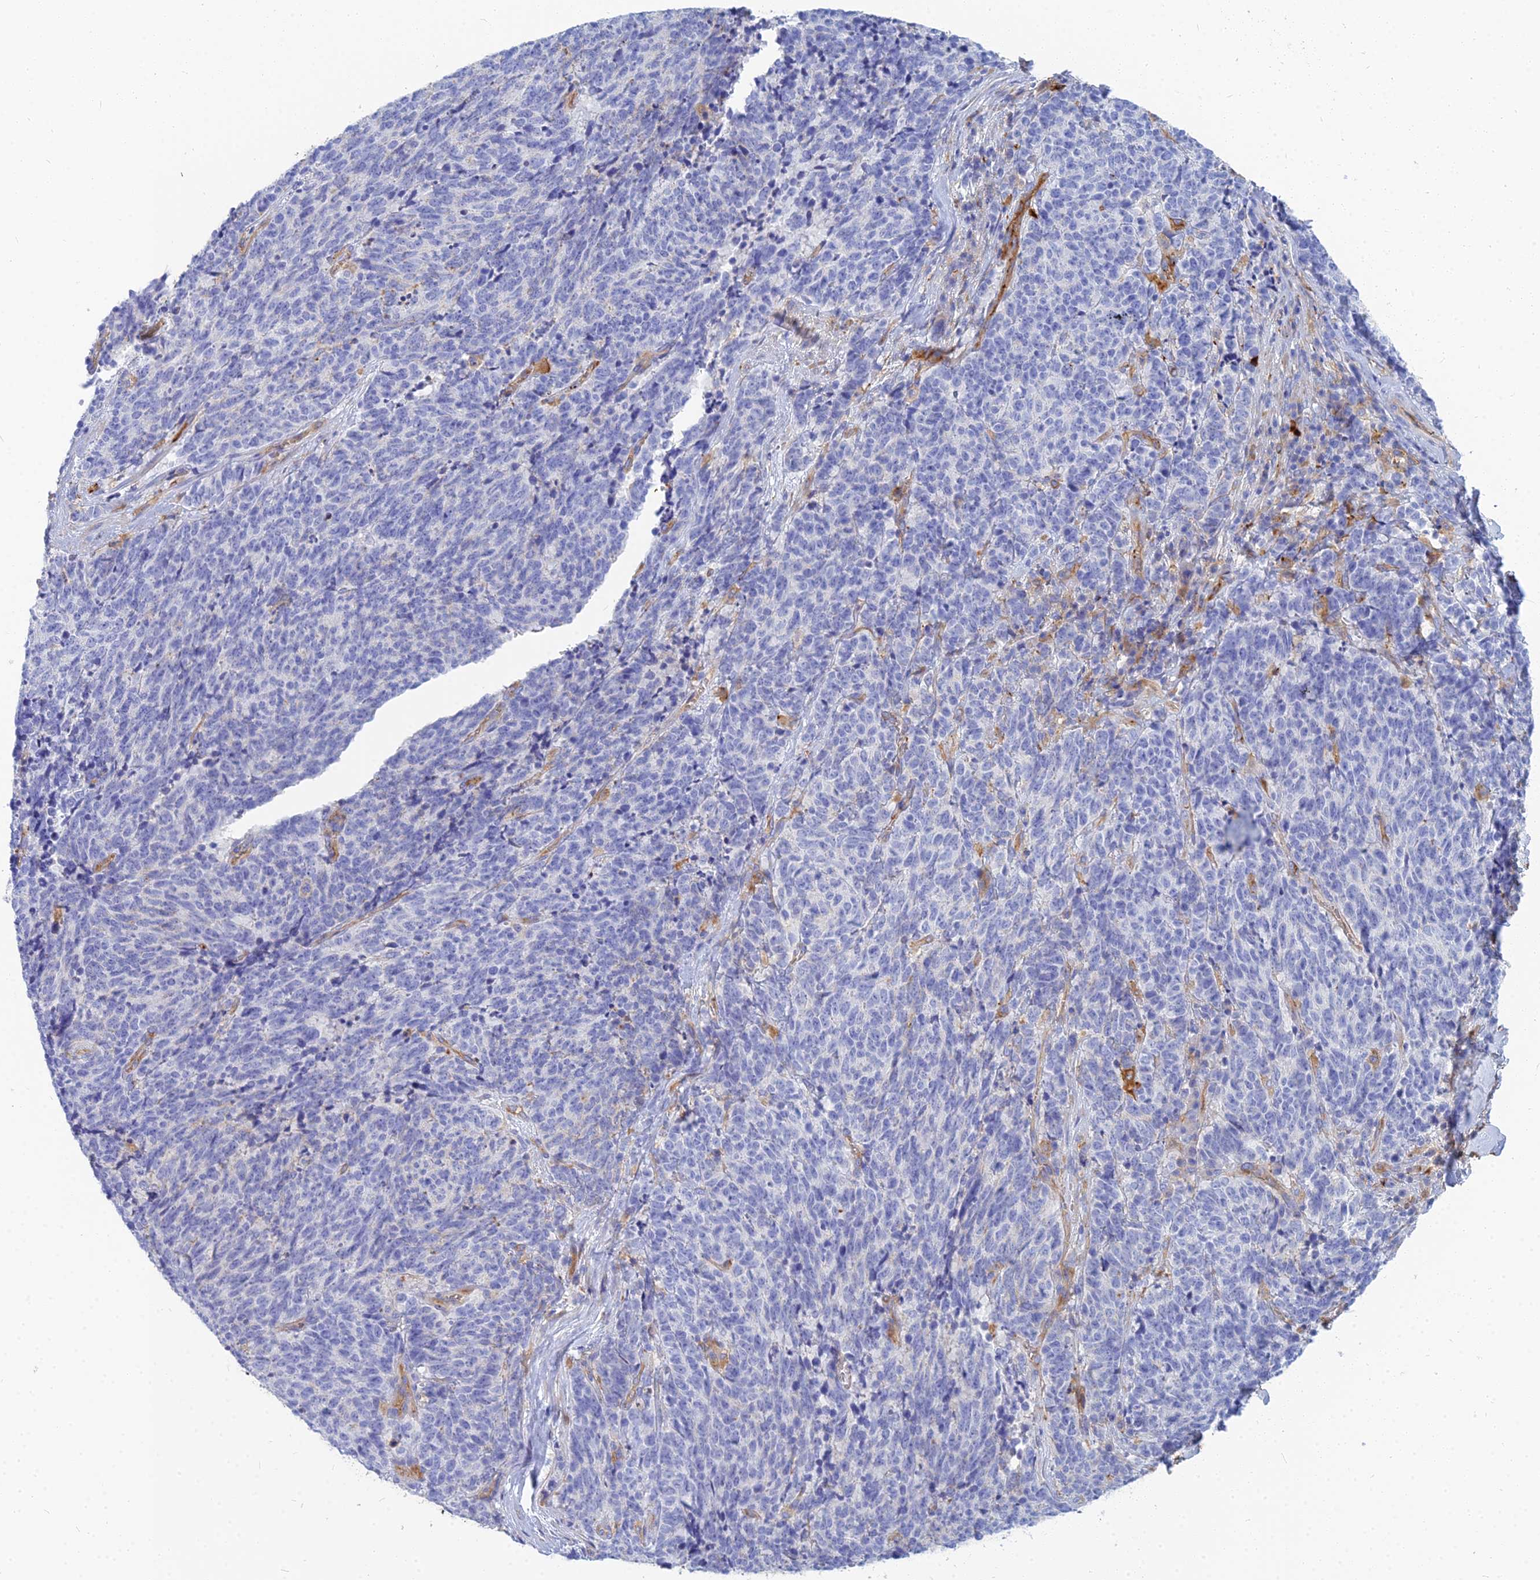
{"staining": {"intensity": "negative", "quantity": "none", "location": "none"}, "tissue": "cervical cancer", "cell_type": "Tumor cells", "image_type": "cancer", "snomed": [{"axis": "morphology", "description": "Squamous cell carcinoma, NOS"}, {"axis": "topography", "description": "Cervix"}], "caption": "Tumor cells show no significant protein positivity in cervical cancer (squamous cell carcinoma).", "gene": "VAT1", "patient": {"sex": "female", "age": 29}}